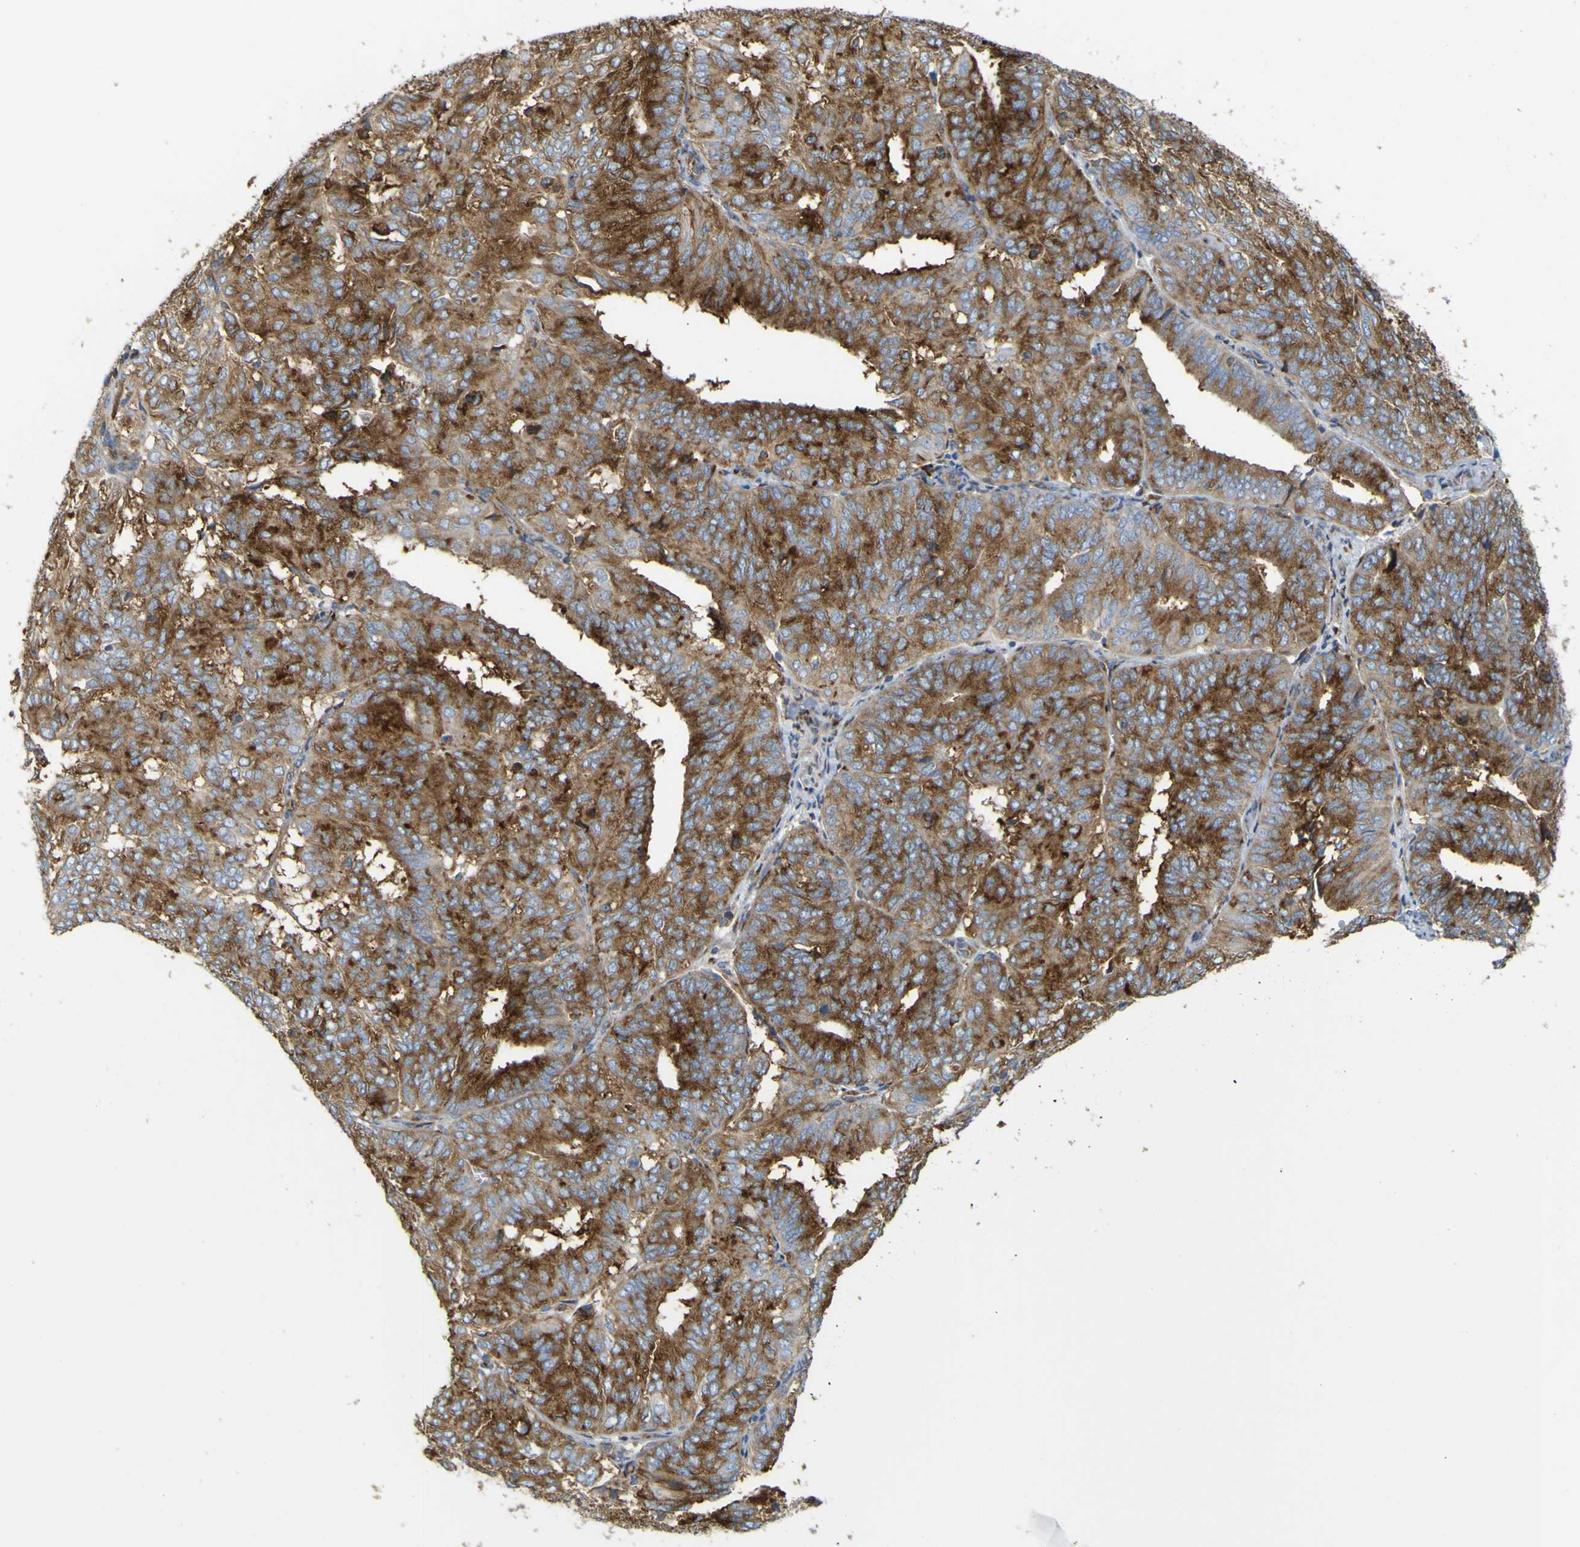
{"staining": {"intensity": "moderate", "quantity": ">75%", "location": "cytoplasmic/membranous"}, "tissue": "endometrial cancer", "cell_type": "Tumor cells", "image_type": "cancer", "snomed": [{"axis": "morphology", "description": "Adenocarcinoma, NOS"}, {"axis": "topography", "description": "Uterus"}], "caption": "Endometrial cancer was stained to show a protein in brown. There is medium levels of moderate cytoplasmic/membranous expression in approximately >75% of tumor cells.", "gene": "IGF2R", "patient": {"sex": "female", "age": 60}}